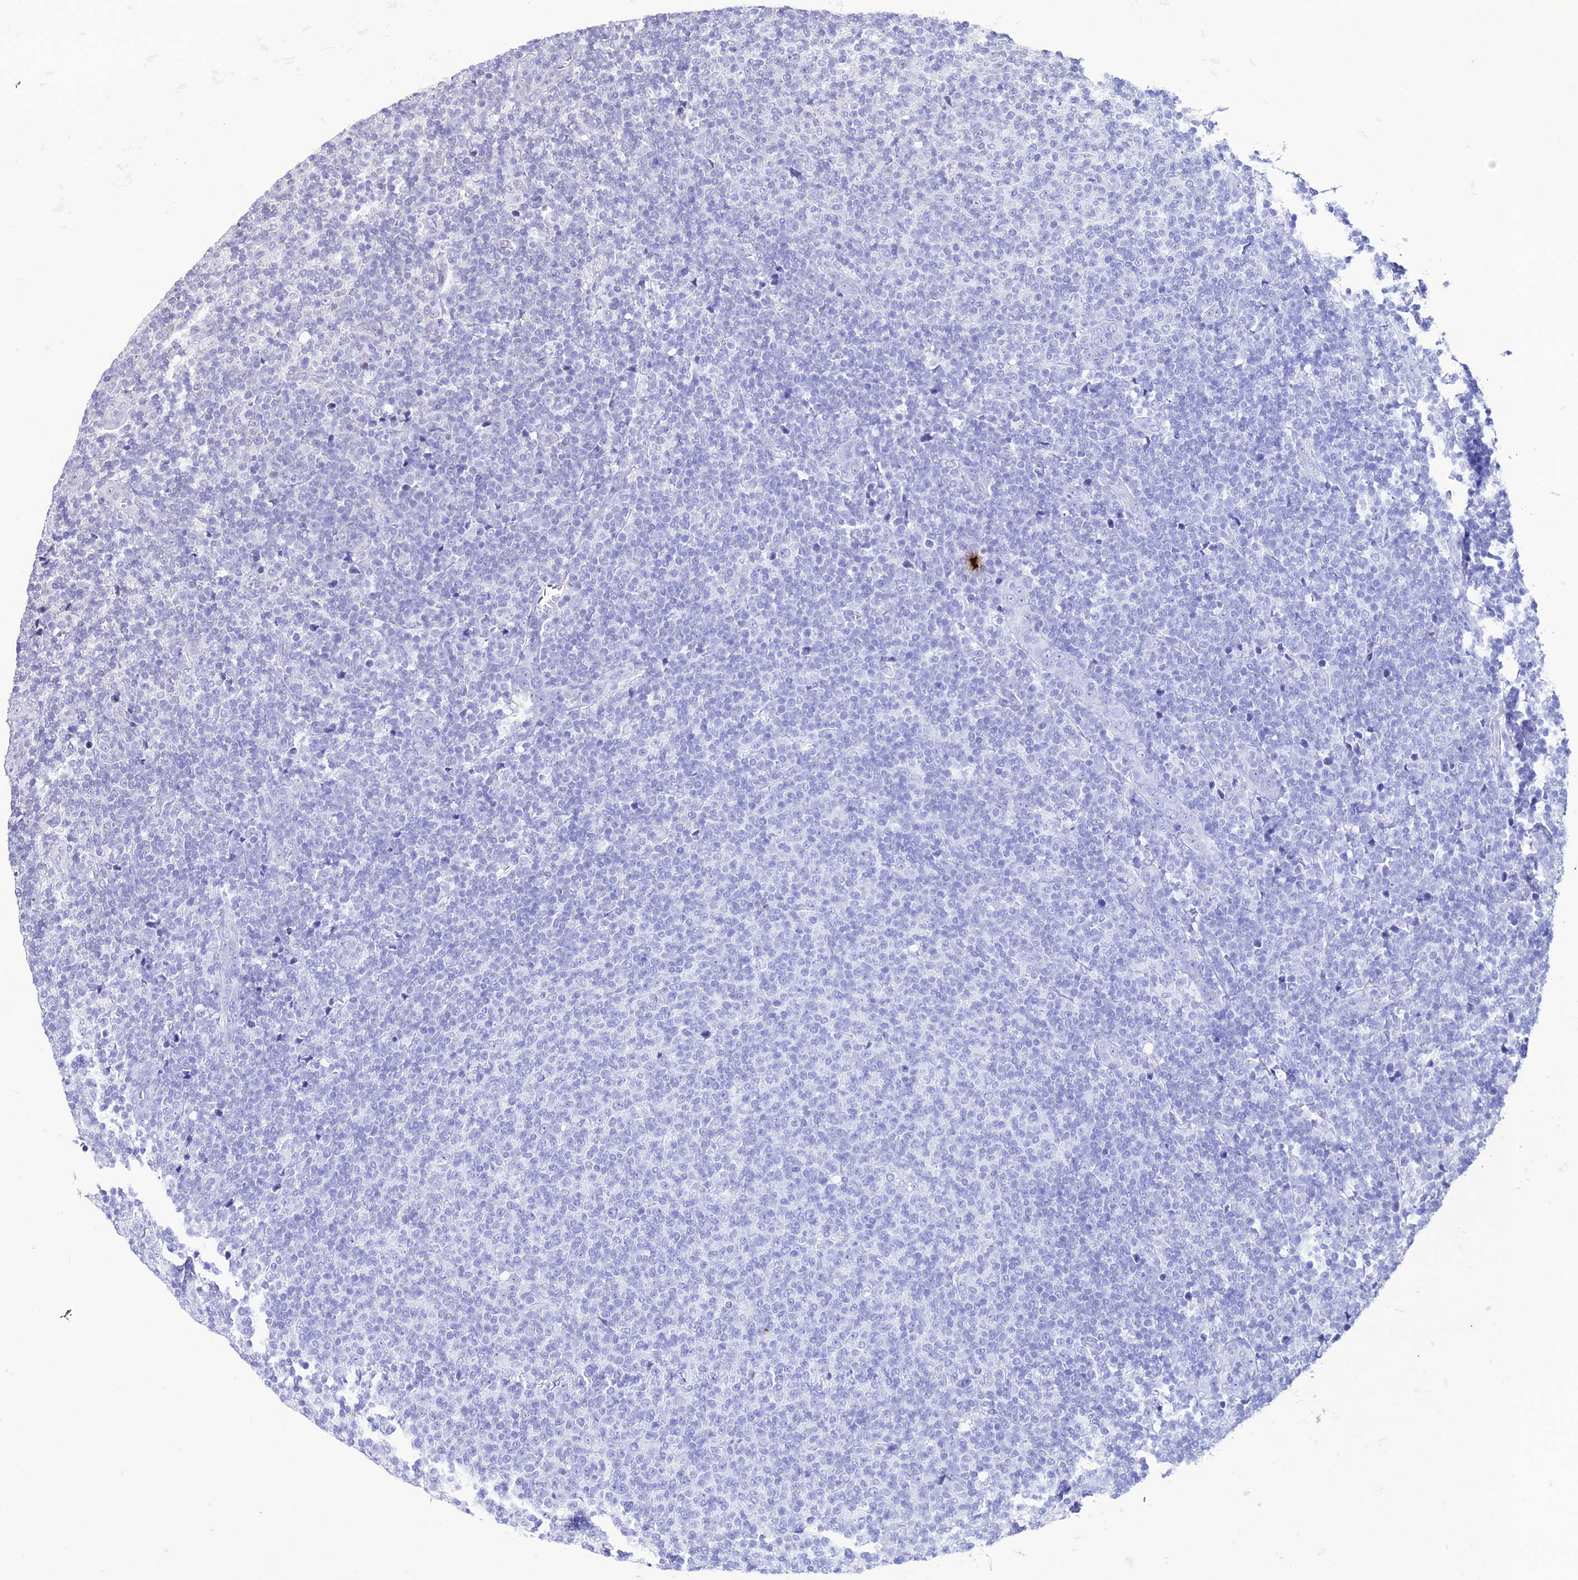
{"staining": {"intensity": "negative", "quantity": "none", "location": "none"}, "tissue": "lymphoma", "cell_type": "Tumor cells", "image_type": "cancer", "snomed": [{"axis": "morphology", "description": "Malignant lymphoma, non-Hodgkin's type, Low grade"}, {"axis": "topography", "description": "Lymph node"}], "caption": "Immunohistochemistry histopathology image of neoplastic tissue: human malignant lymphoma, non-Hodgkin's type (low-grade) stained with DAB shows no significant protein positivity in tumor cells.", "gene": "DDX19A", "patient": {"sex": "male", "age": 66}}